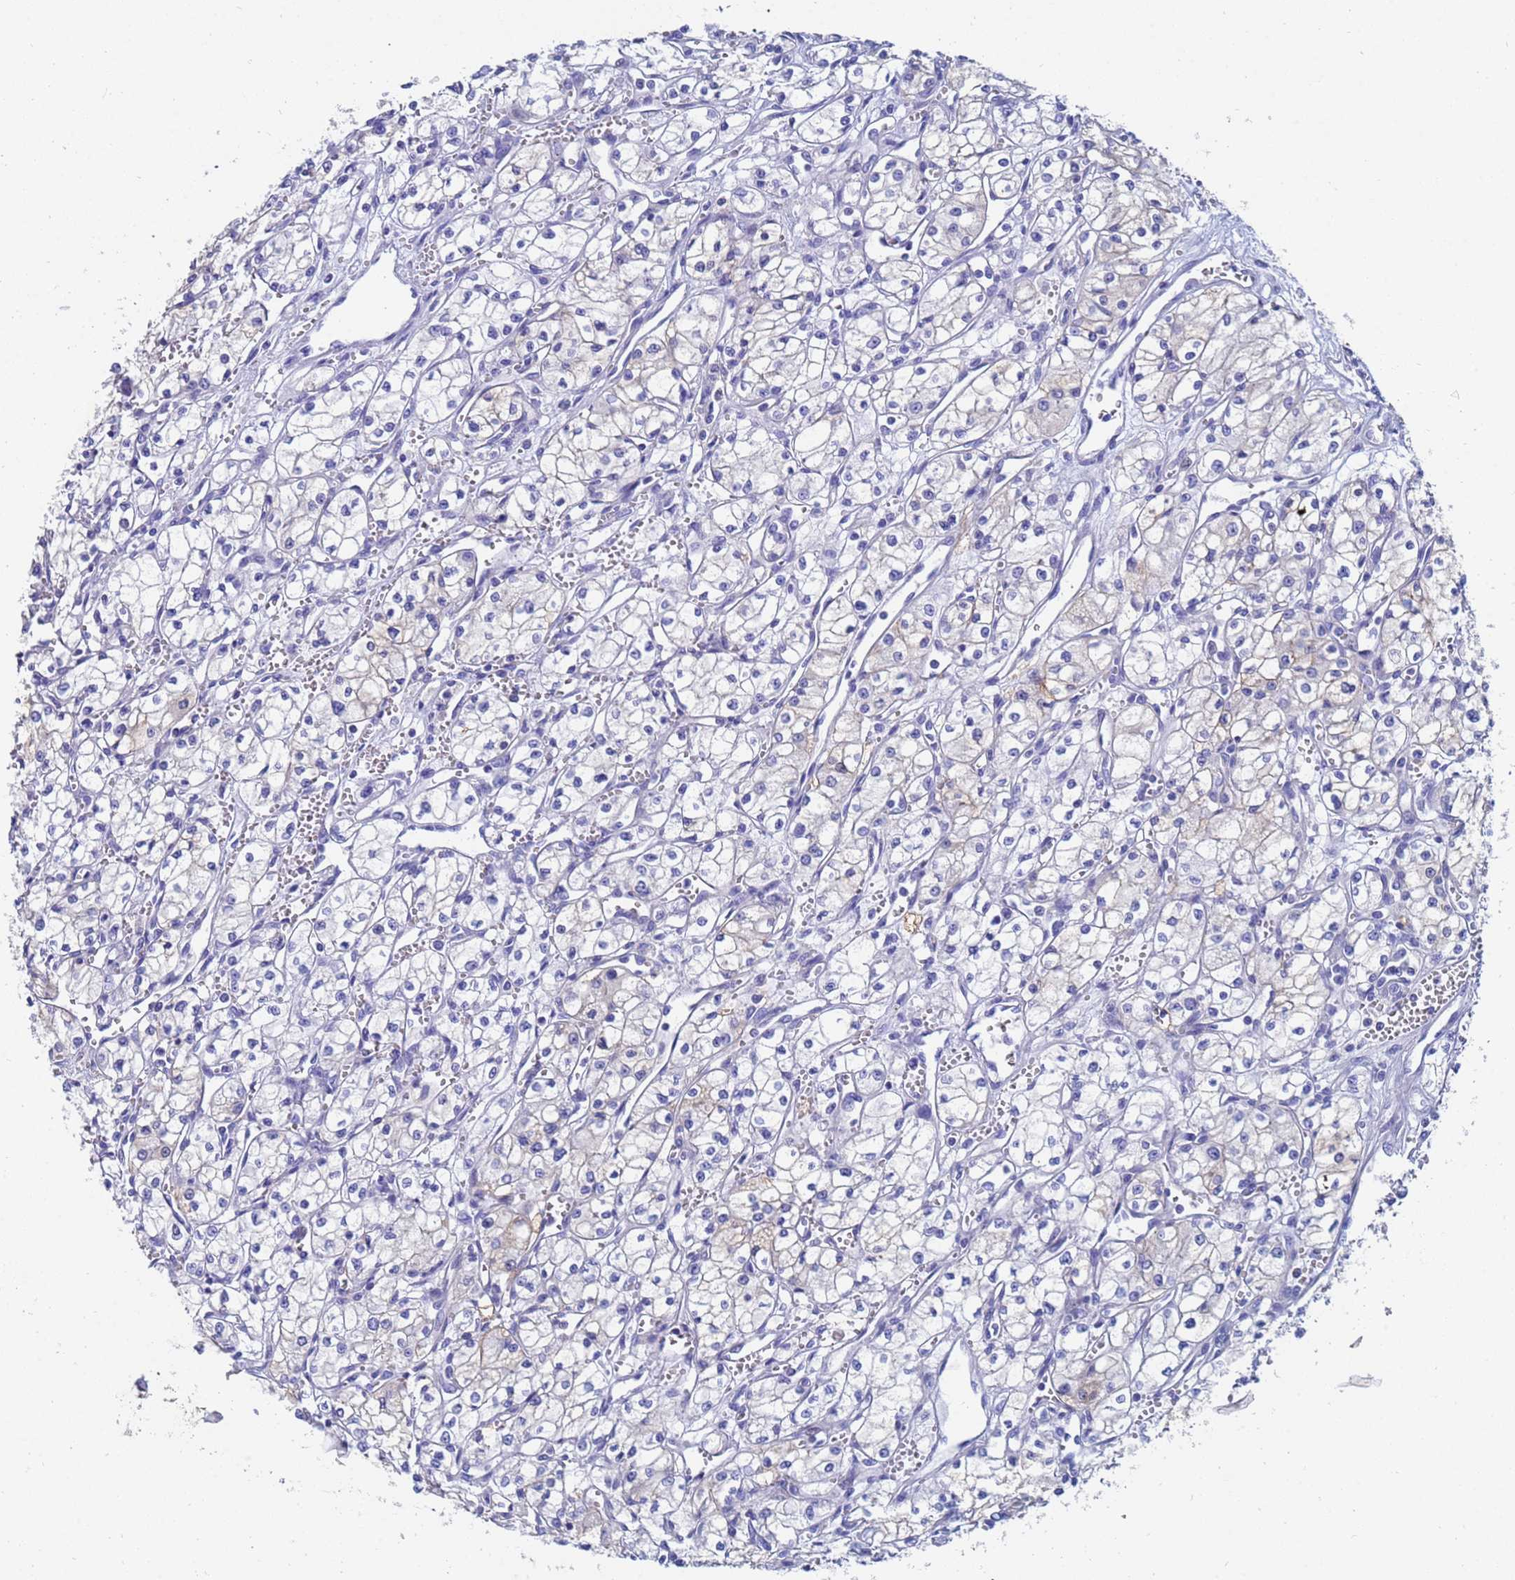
{"staining": {"intensity": "negative", "quantity": "none", "location": "none"}, "tissue": "renal cancer", "cell_type": "Tumor cells", "image_type": "cancer", "snomed": [{"axis": "morphology", "description": "Adenocarcinoma, NOS"}, {"axis": "topography", "description": "Kidney"}], "caption": "An immunohistochemistry (IHC) image of adenocarcinoma (renal) is shown. There is no staining in tumor cells of adenocarcinoma (renal).", "gene": "UBE2O", "patient": {"sex": "male", "age": 59}}